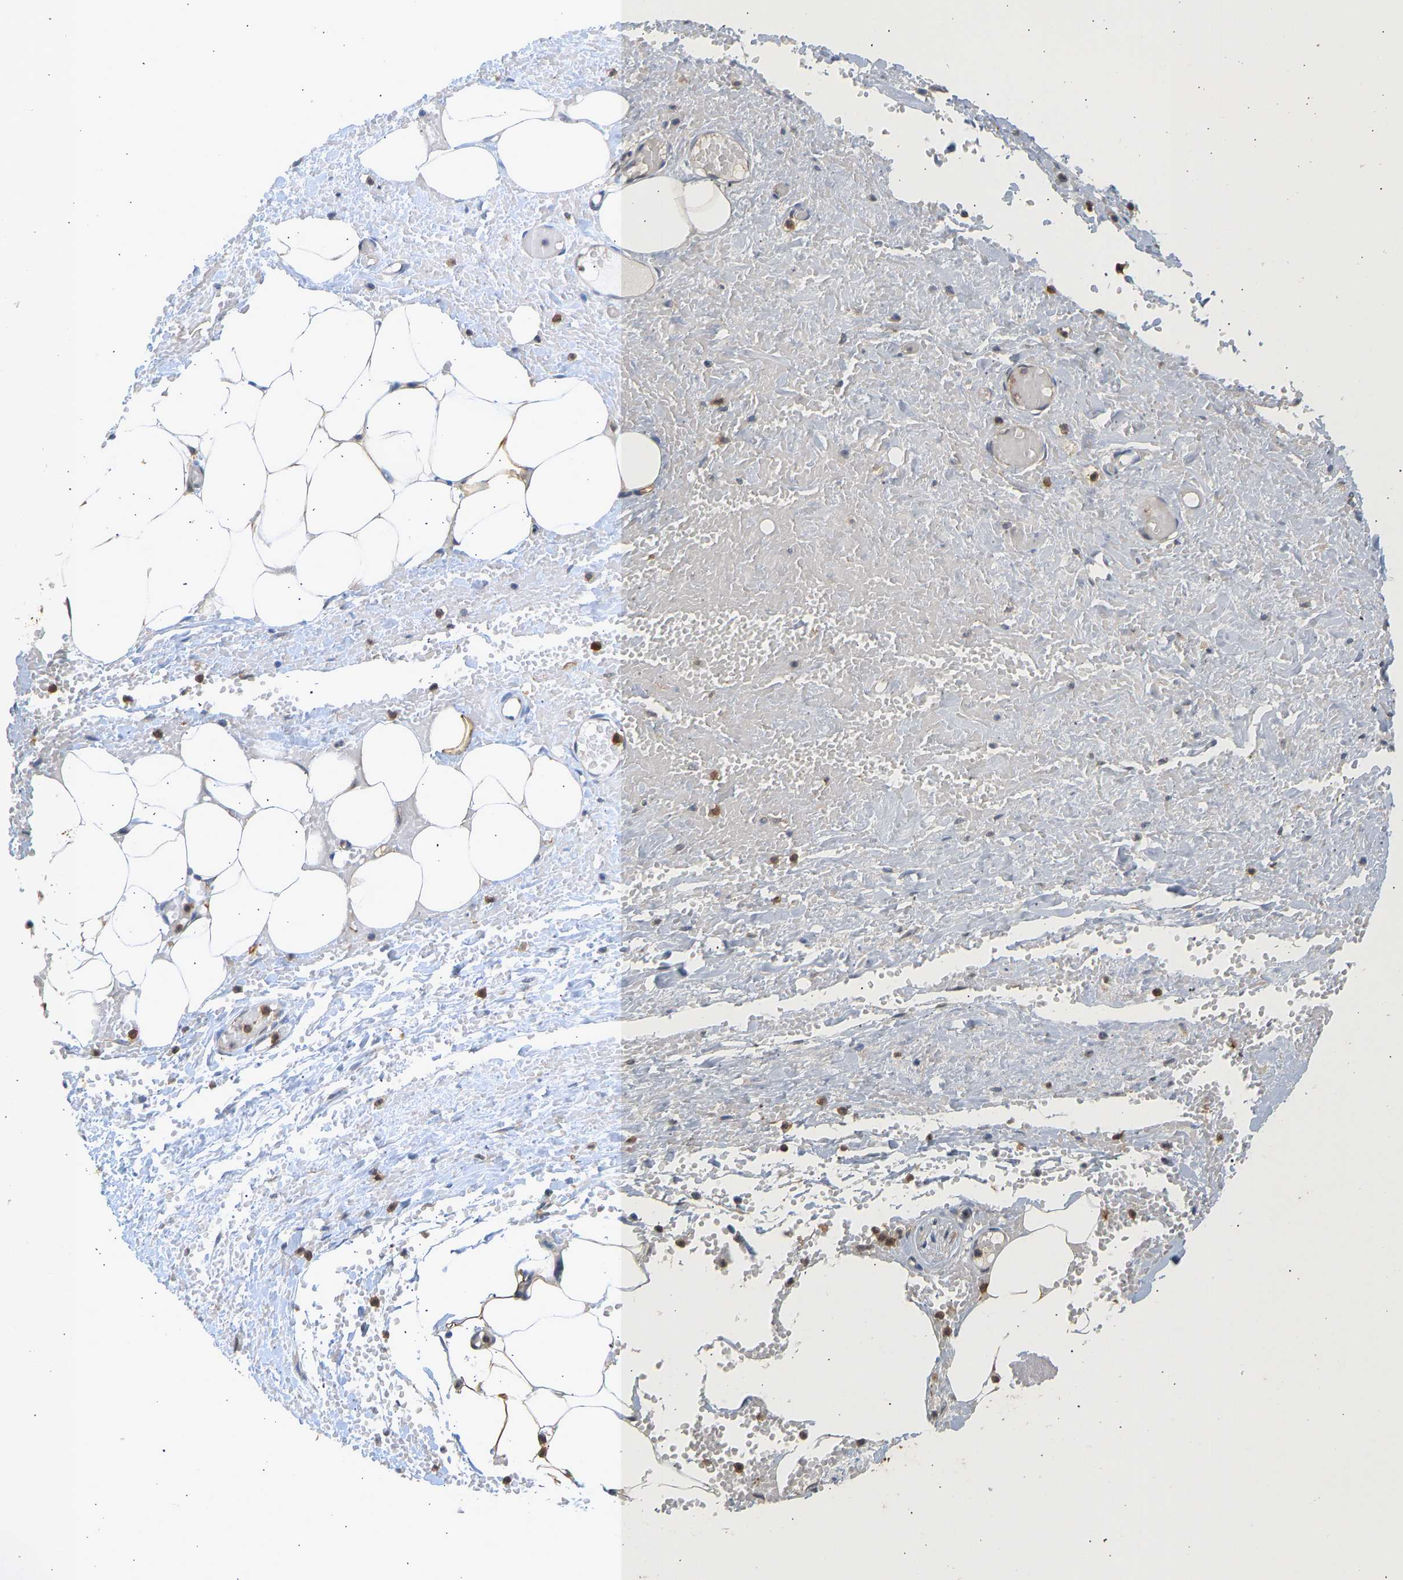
{"staining": {"intensity": "moderate", "quantity": ">75%", "location": "cytoplasmic/membranous"}, "tissue": "adipose tissue", "cell_type": "Adipocytes", "image_type": "normal", "snomed": [{"axis": "morphology", "description": "Normal tissue, NOS"}, {"axis": "topography", "description": "Soft tissue"}, {"axis": "topography", "description": "Vascular tissue"}], "caption": "The image shows a brown stain indicating the presence of a protein in the cytoplasmic/membranous of adipocytes in adipose tissue. Using DAB (3,3'-diaminobenzidine) (brown) and hematoxylin (blue) stains, captured at high magnification using brightfield microscopy.", "gene": "ENO1", "patient": {"sex": "female", "age": 35}}